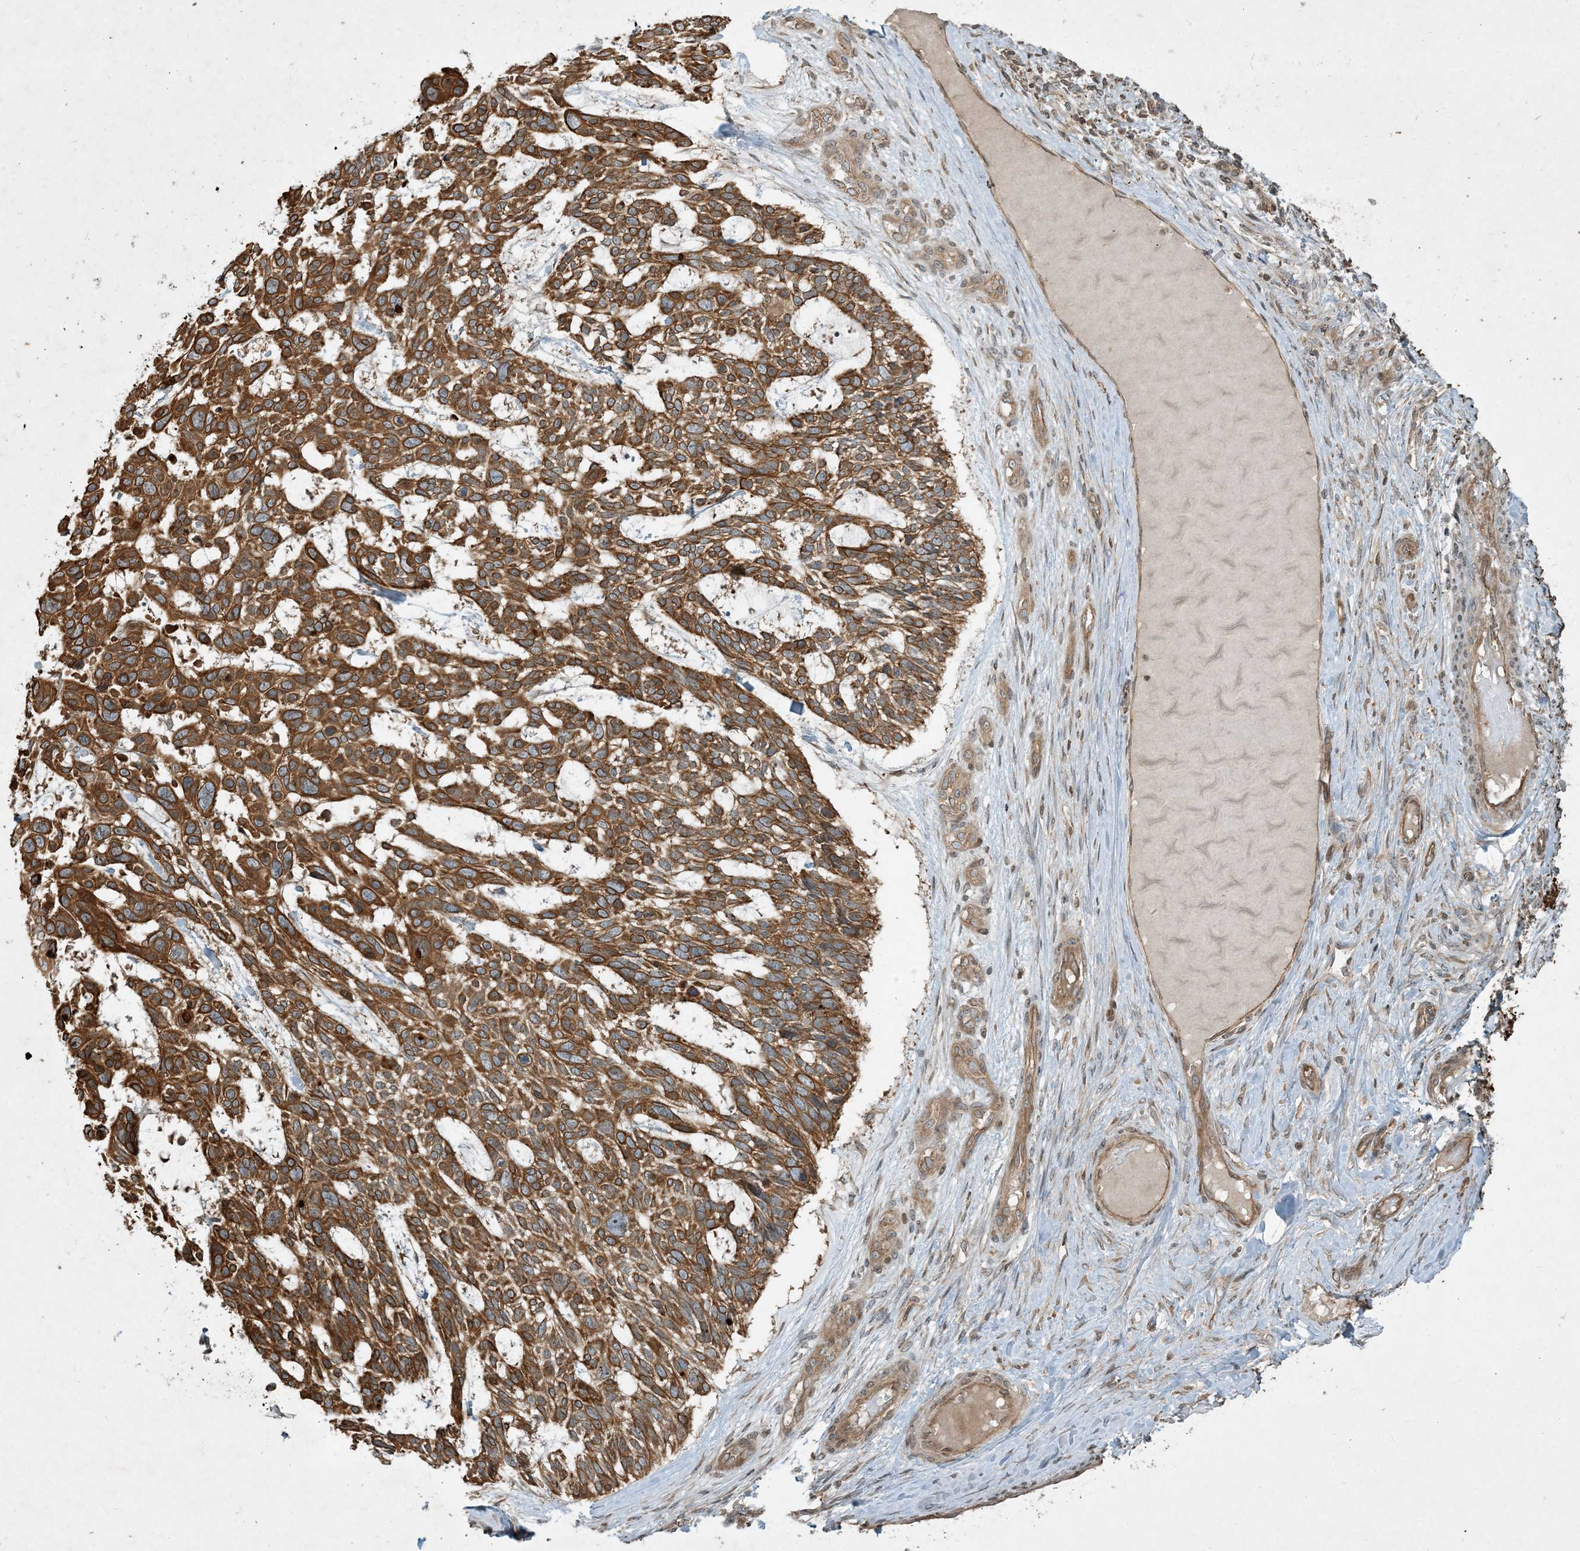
{"staining": {"intensity": "moderate", "quantity": ">75%", "location": "cytoplasmic/membranous"}, "tissue": "skin cancer", "cell_type": "Tumor cells", "image_type": "cancer", "snomed": [{"axis": "morphology", "description": "Basal cell carcinoma"}, {"axis": "topography", "description": "Skin"}], "caption": "Protein expression analysis of basal cell carcinoma (skin) reveals moderate cytoplasmic/membranous positivity in approximately >75% of tumor cells. (DAB (3,3'-diaminobenzidine) IHC with brightfield microscopy, high magnification).", "gene": "COMMD8", "patient": {"sex": "male", "age": 88}}